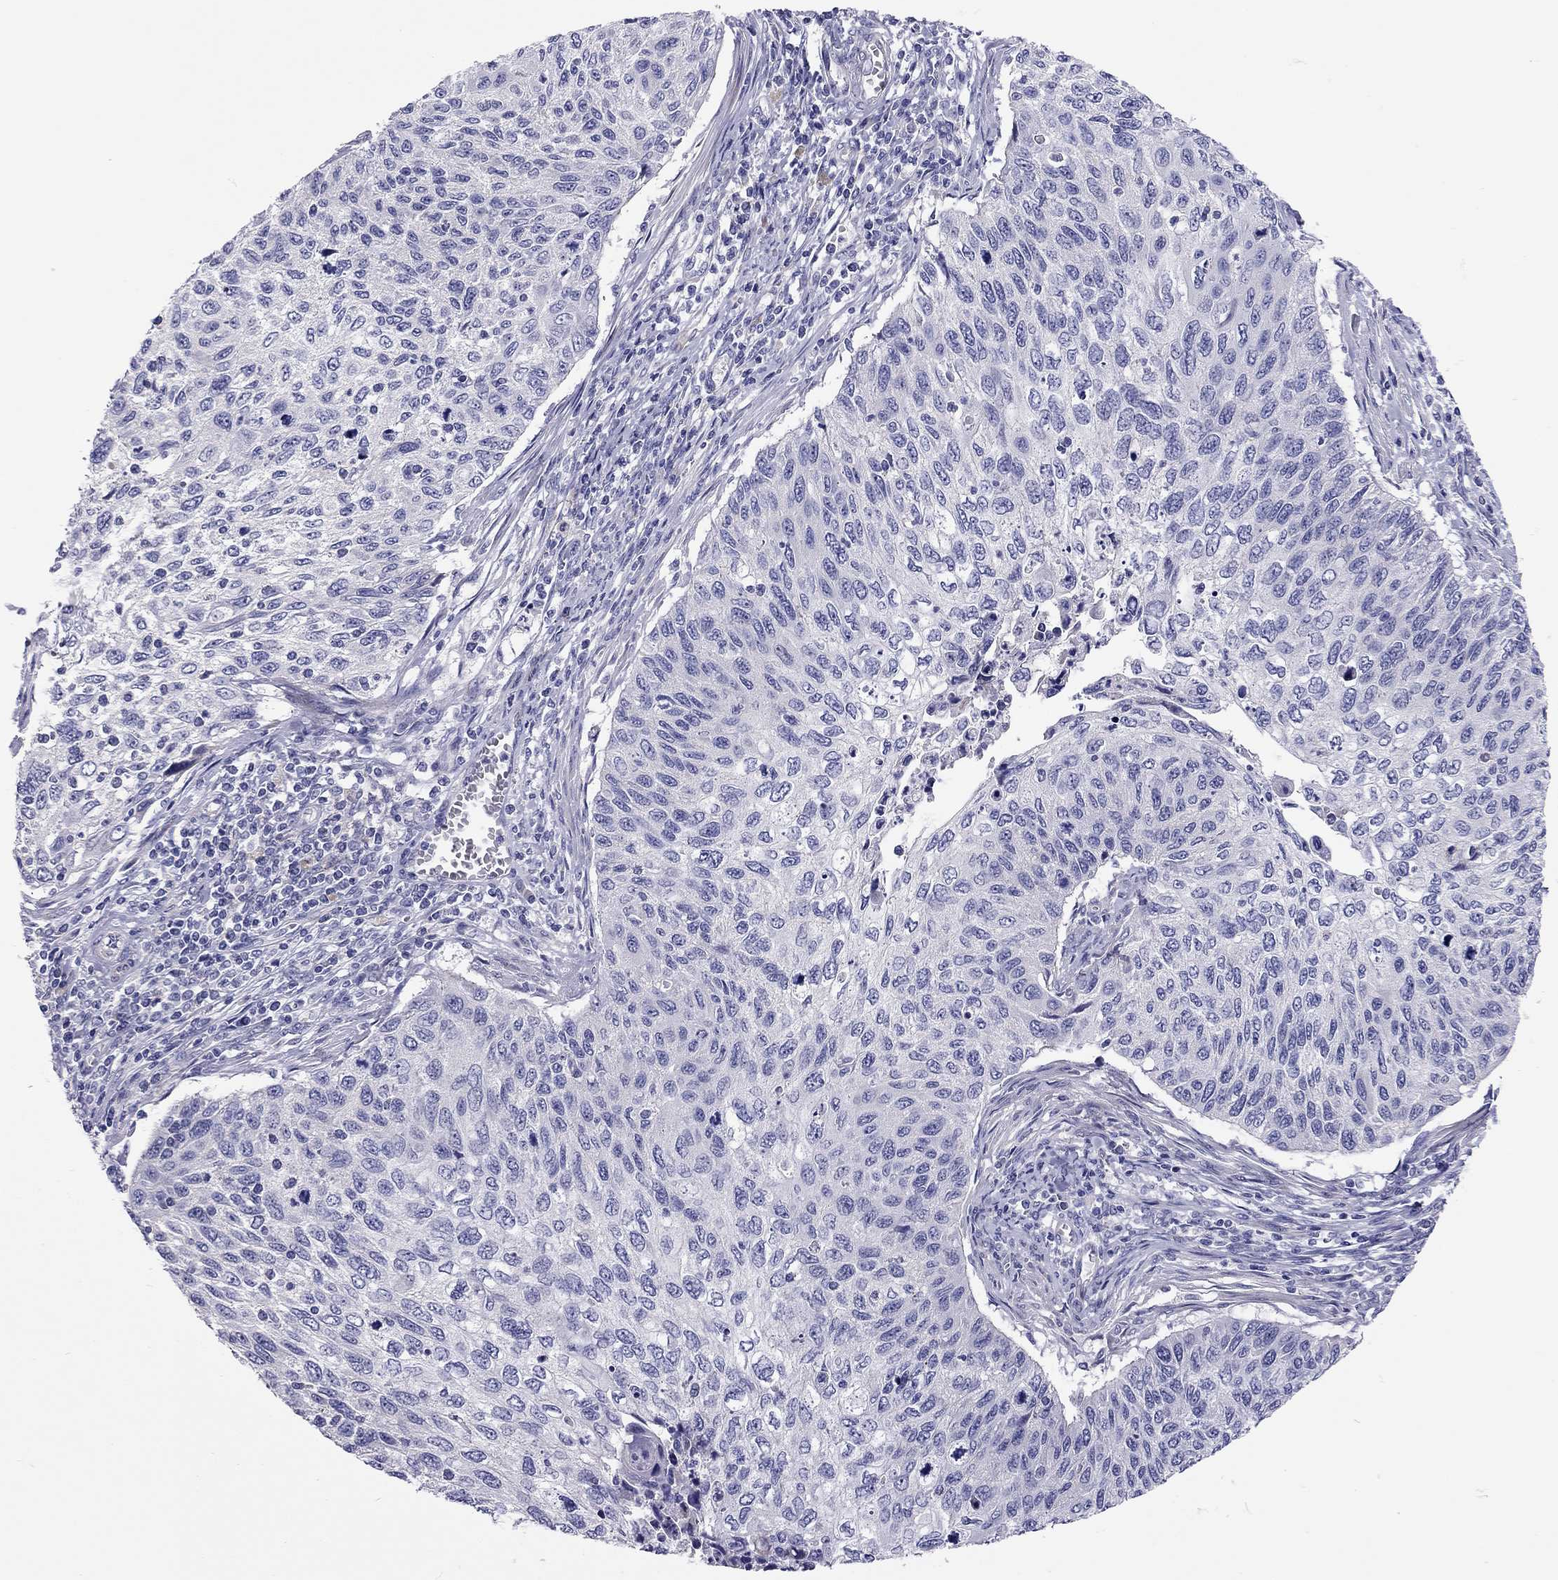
{"staining": {"intensity": "negative", "quantity": "none", "location": "none"}, "tissue": "cervical cancer", "cell_type": "Tumor cells", "image_type": "cancer", "snomed": [{"axis": "morphology", "description": "Squamous cell carcinoma, NOS"}, {"axis": "topography", "description": "Cervix"}], "caption": "An image of human cervical cancer (squamous cell carcinoma) is negative for staining in tumor cells.", "gene": "SCARB1", "patient": {"sex": "female", "age": 70}}